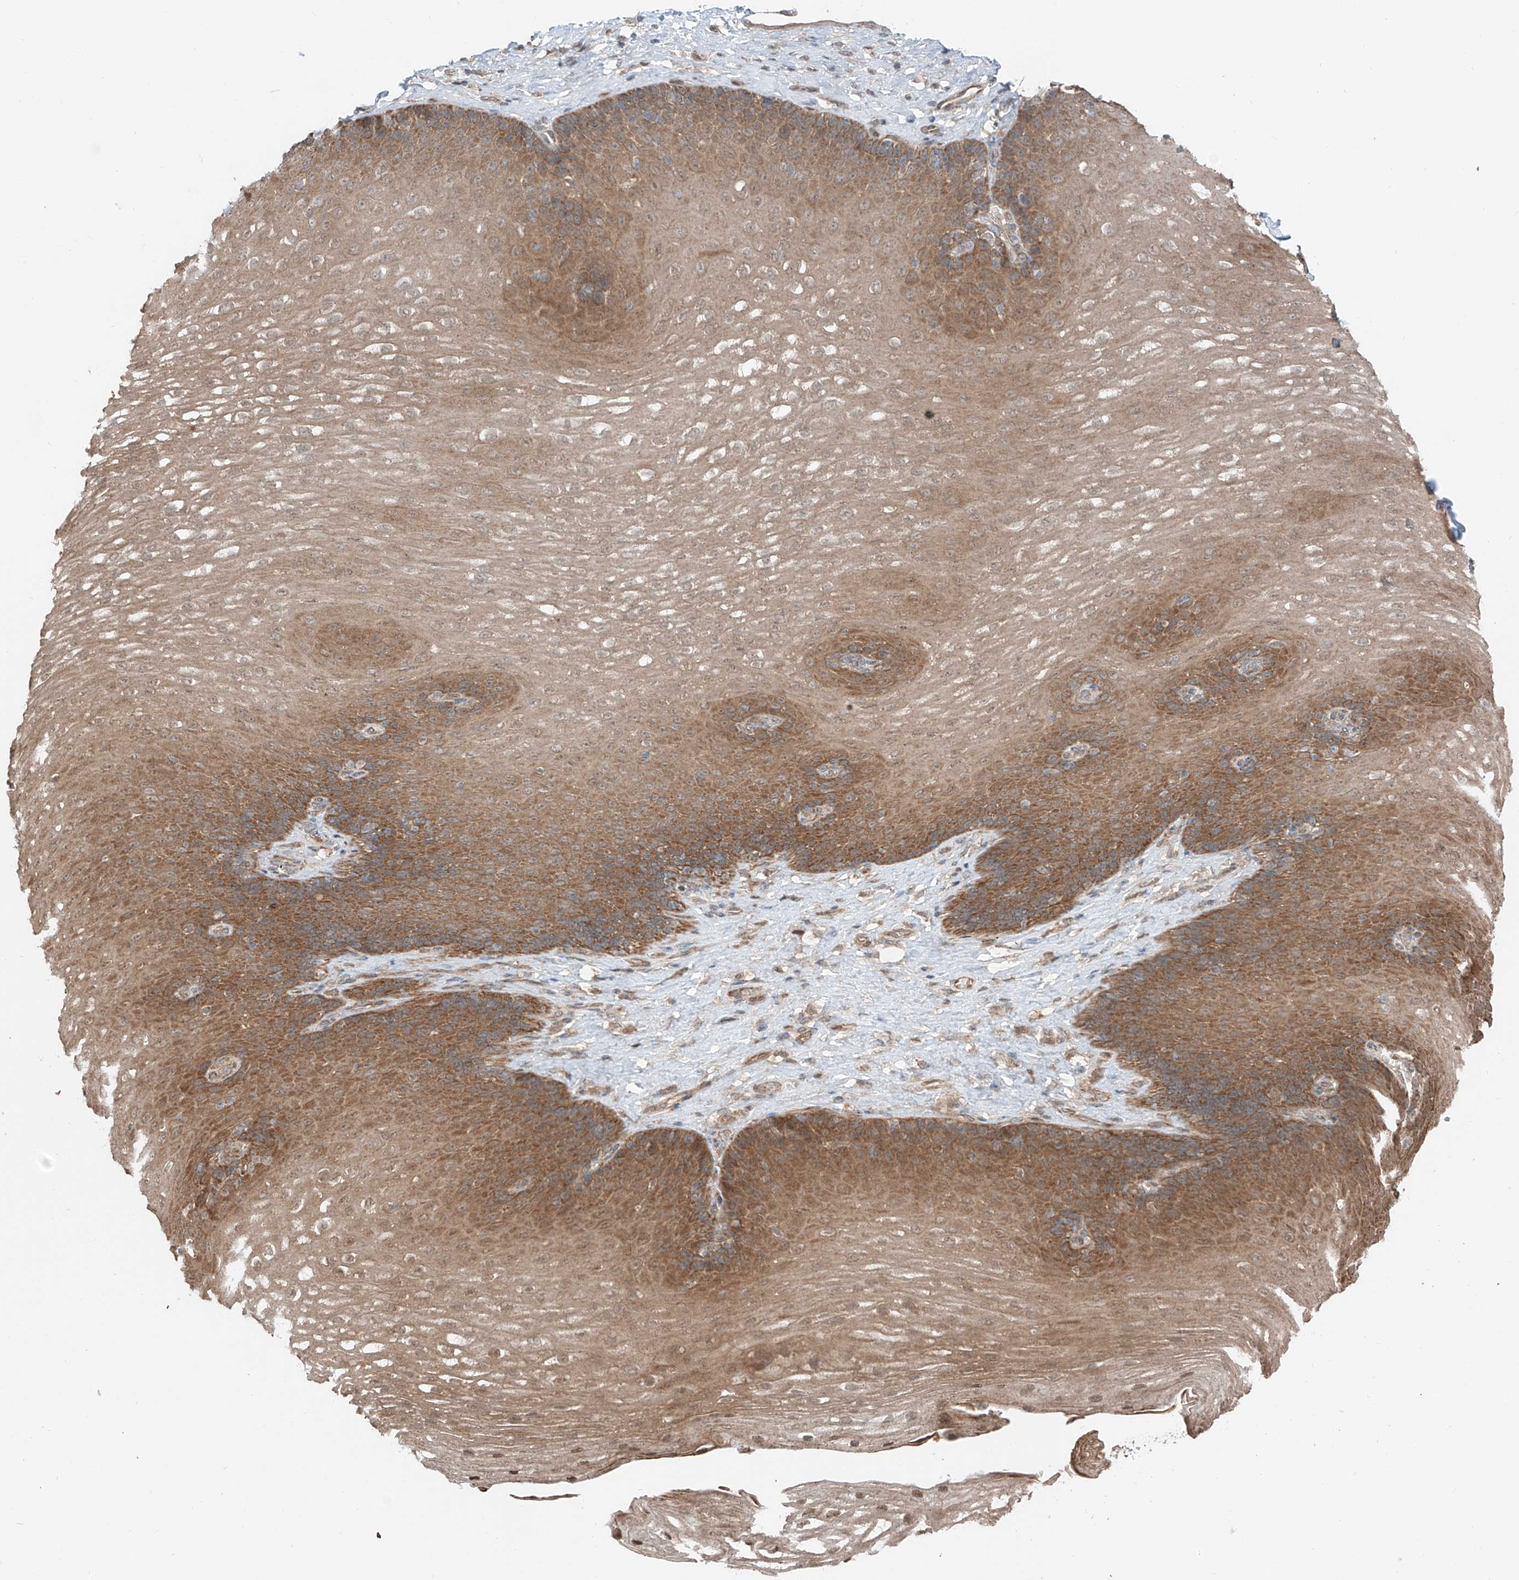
{"staining": {"intensity": "moderate", "quantity": ">75%", "location": "cytoplasmic/membranous"}, "tissue": "esophagus", "cell_type": "Squamous epithelial cells", "image_type": "normal", "snomed": [{"axis": "morphology", "description": "Normal tissue, NOS"}, {"axis": "topography", "description": "Esophagus"}], "caption": "Squamous epithelial cells demonstrate moderate cytoplasmic/membranous staining in approximately >75% of cells in unremarkable esophagus.", "gene": "CEP162", "patient": {"sex": "female", "age": 66}}